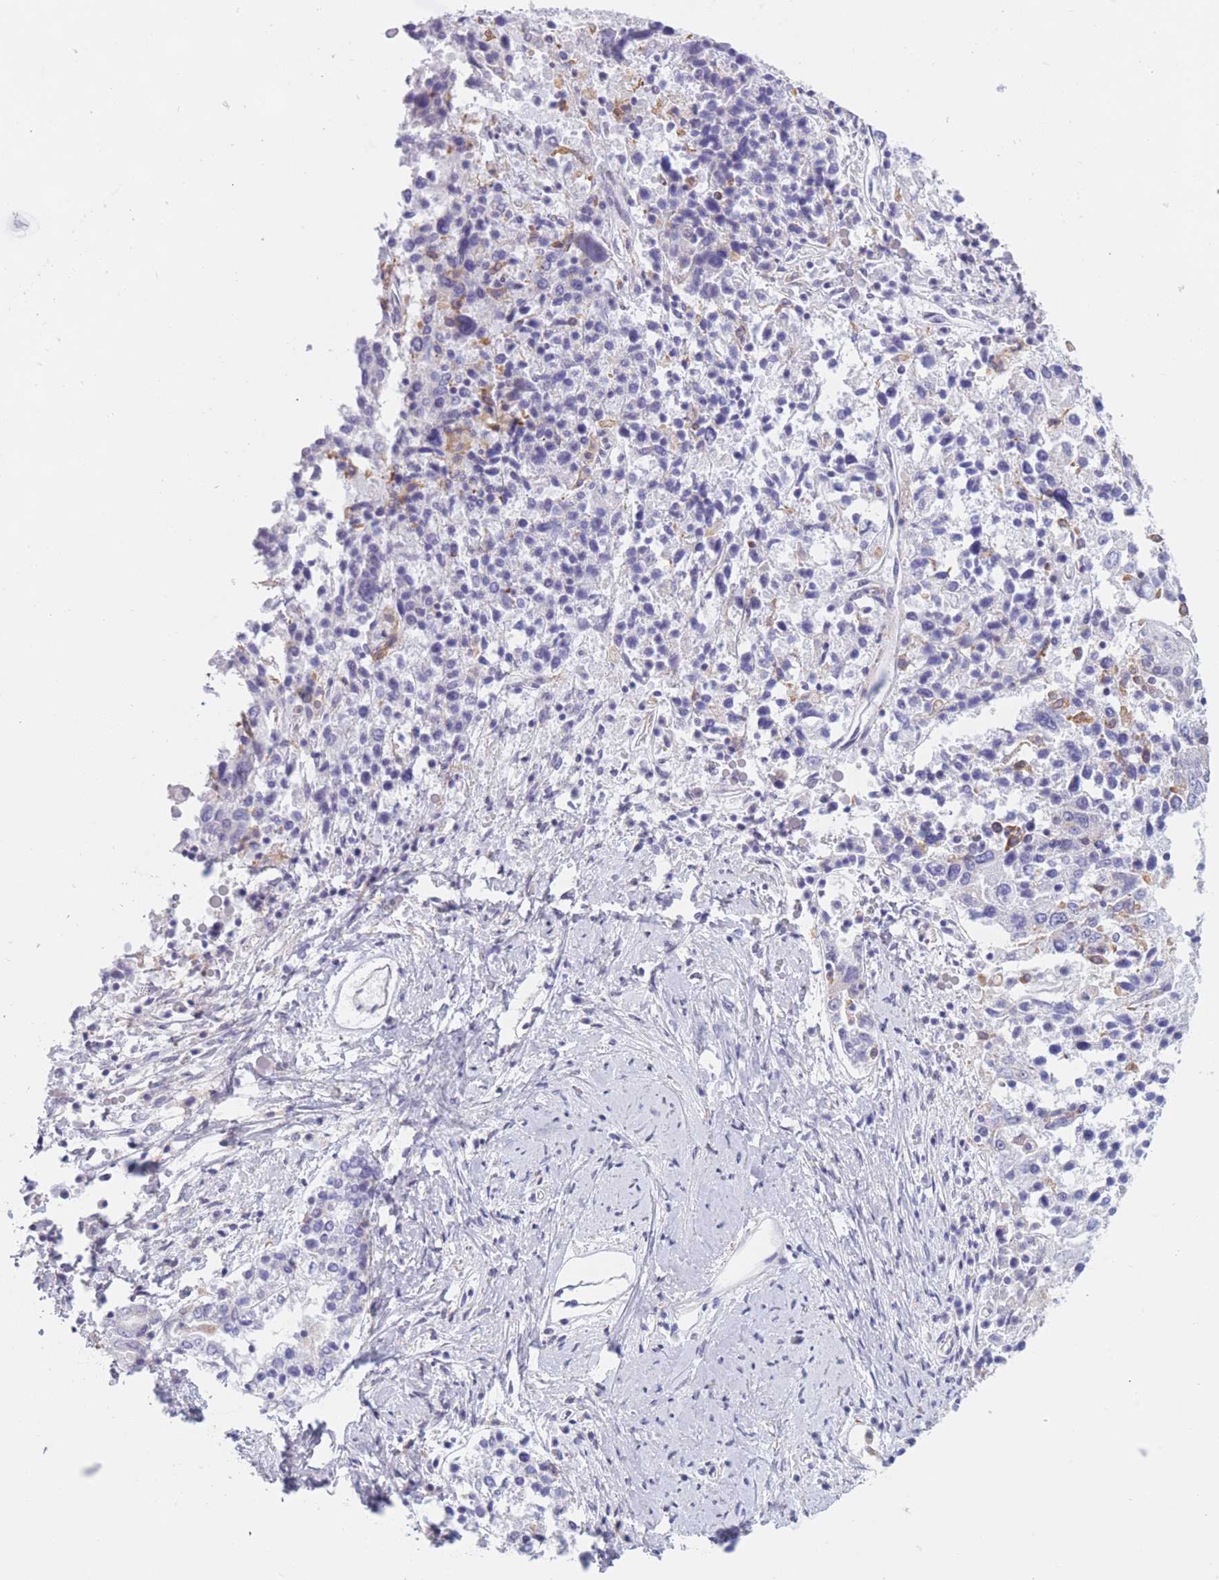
{"staining": {"intensity": "negative", "quantity": "none", "location": "none"}, "tissue": "ovarian cancer", "cell_type": "Tumor cells", "image_type": "cancer", "snomed": [{"axis": "morphology", "description": "Carcinoma, endometroid"}, {"axis": "topography", "description": "Ovary"}], "caption": "This is an immunohistochemistry (IHC) image of human endometroid carcinoma (ovarian). There is no staining in tumor cells.", "gene": "PODXL", "patient": {"sex": "female", "age": 62}}